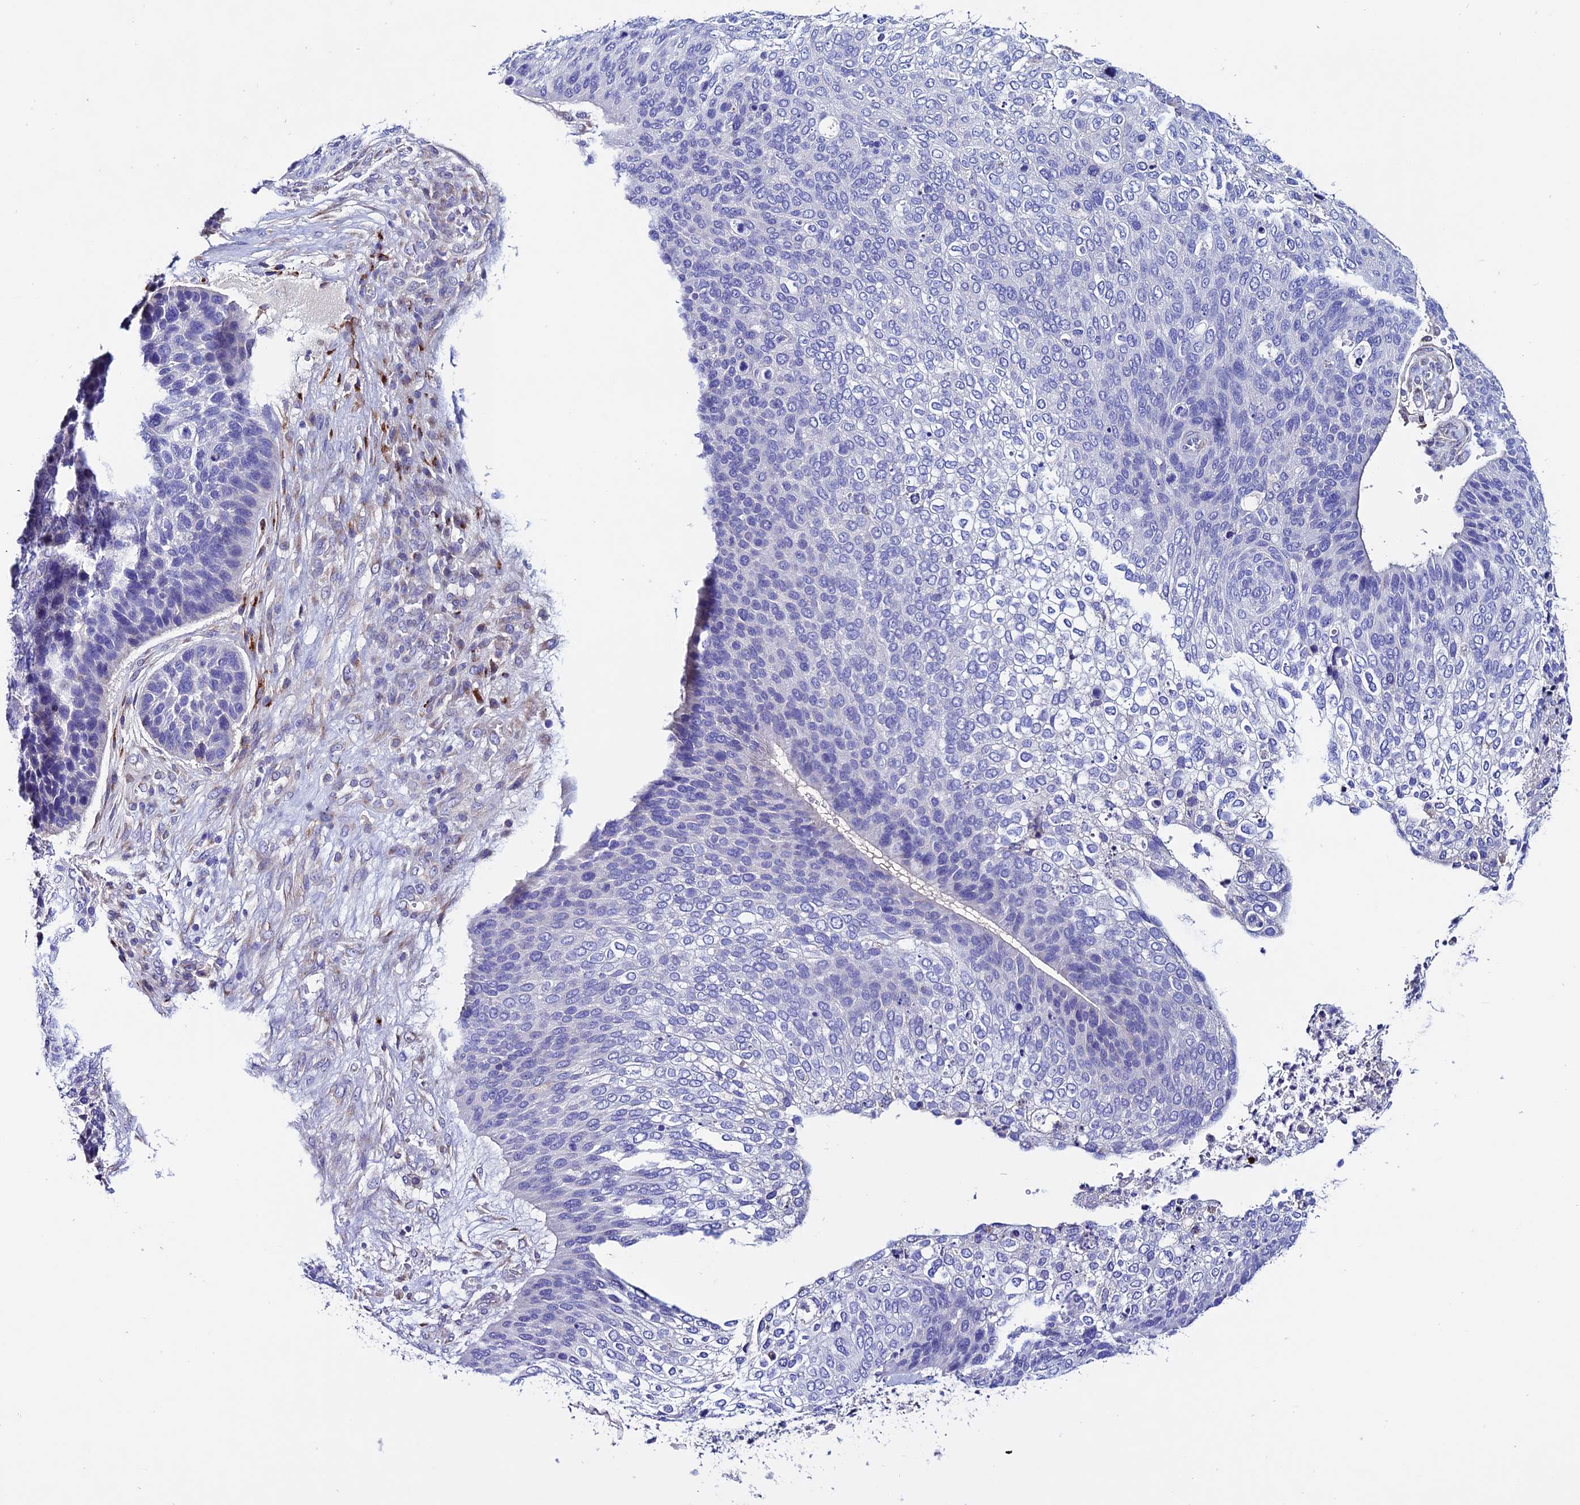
{"staining": {"intensity": "negative", "quantity": "none", "location": "none"}, "tissue": "skin cancer", "cell_type": "Tumor cells", "image_type": "cancer", "snomed": [{"axis": "morphology", "description": "Basal cell carcinoma"}, {"axis": "topography", "description": "Skin"}], "caption": "High power microscopy photomicrograph of an immunohistochemistry histopathology image of skin basal cell carcinoma, revealing no significant expression in tumor cells.", "gene": "OR51Q1", "patient": {"sex": "female", "age": 74}}